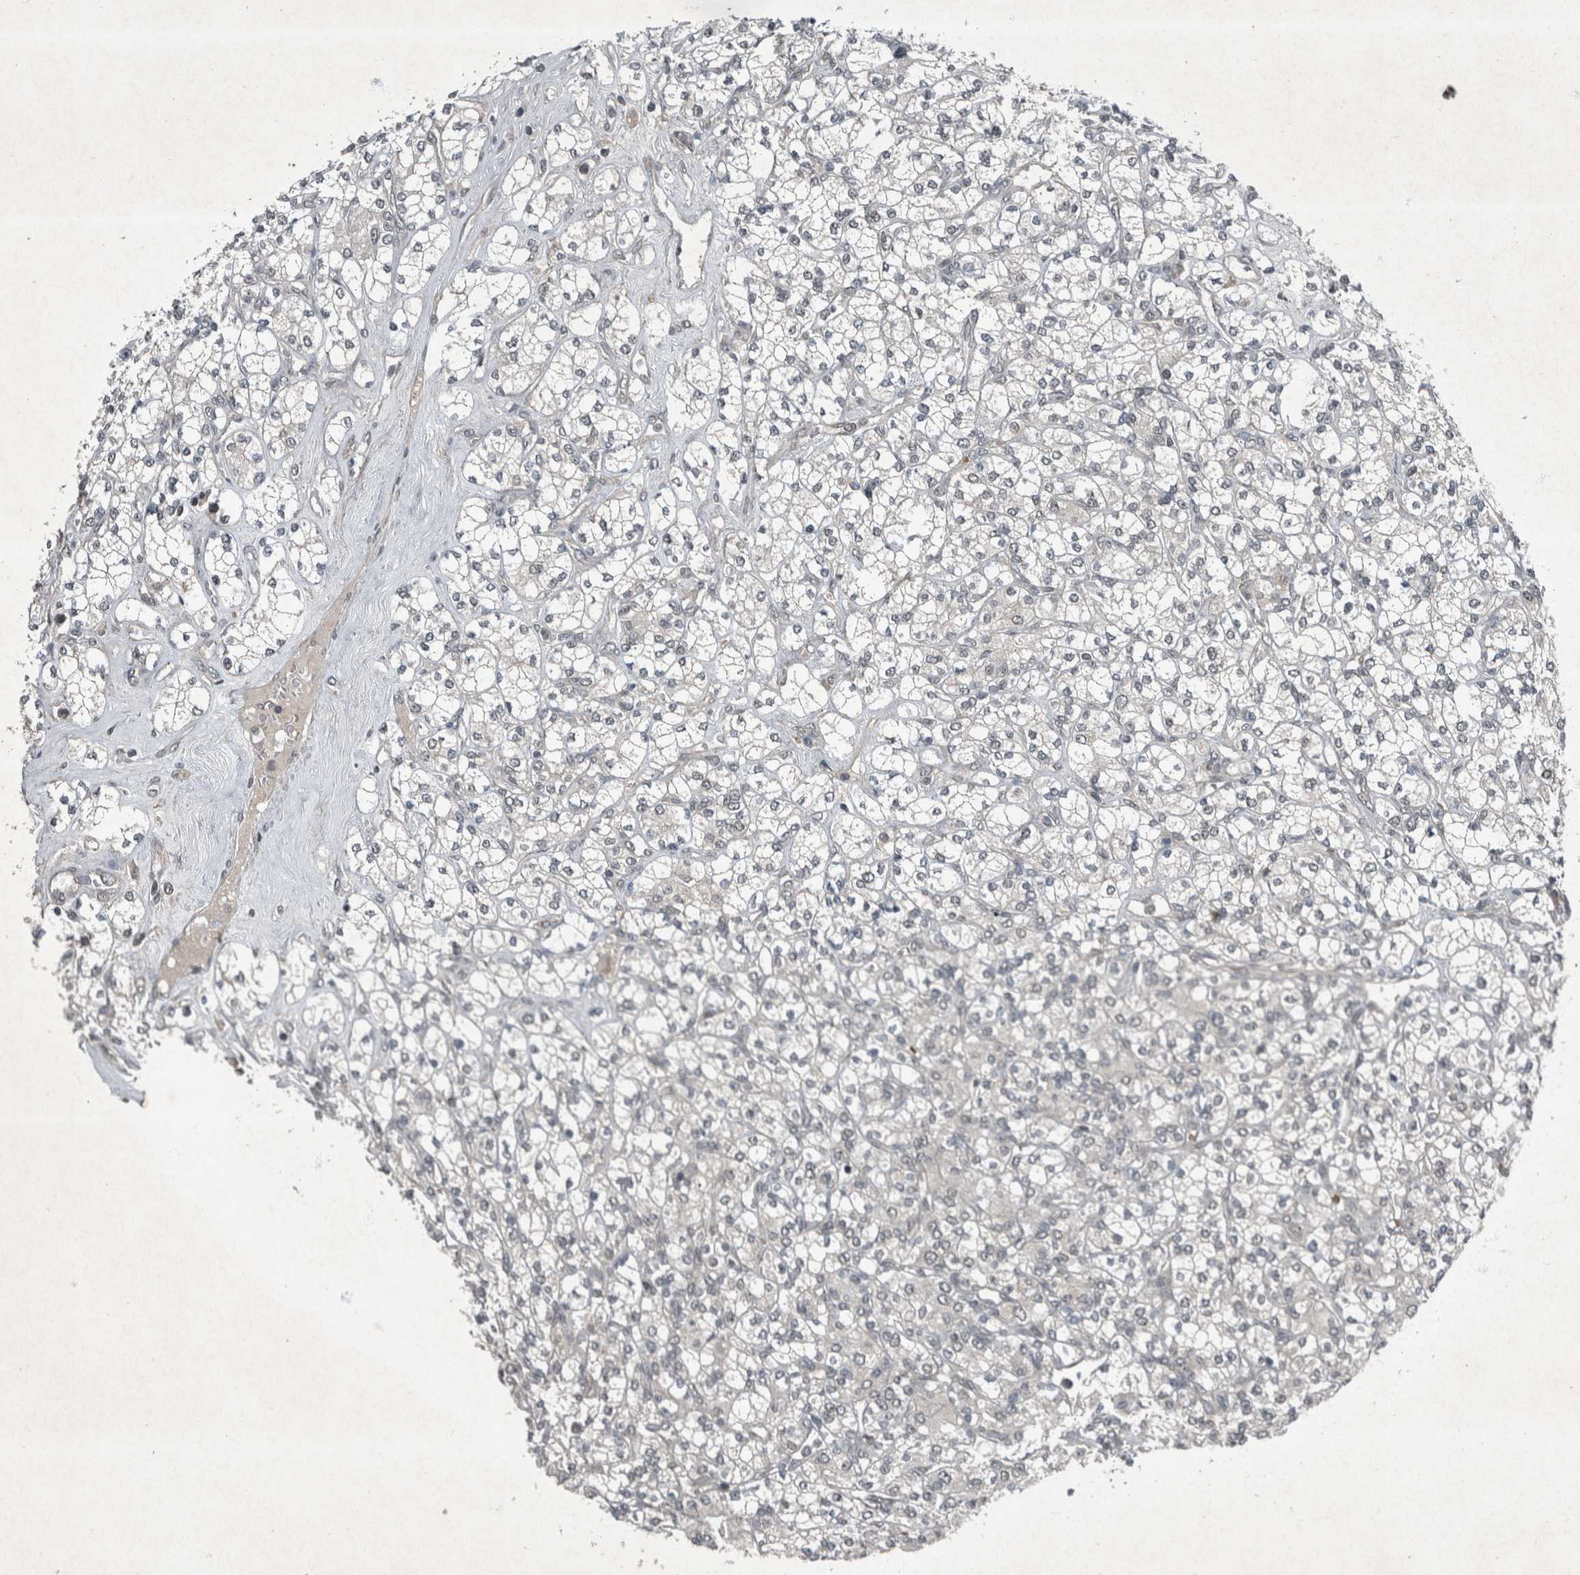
{"staining": {"intensity": "negative", "quantity": "none", "location": "none"}, "tissue": "renal cancer", "cell_type": "Tumor cells", "image_type": "cancer", "snomed": [{"axis": "morphology", "description": "Adenocarcinoma, NOS"}, {"axis": "topography", "description": "Kidney"}], "caption": "Protein analysis of adenocarcinoma (renal) displays no significant expression in tumor cells.", "gene": "WDR33", "patient": {"sex": "male", "age": 77}}